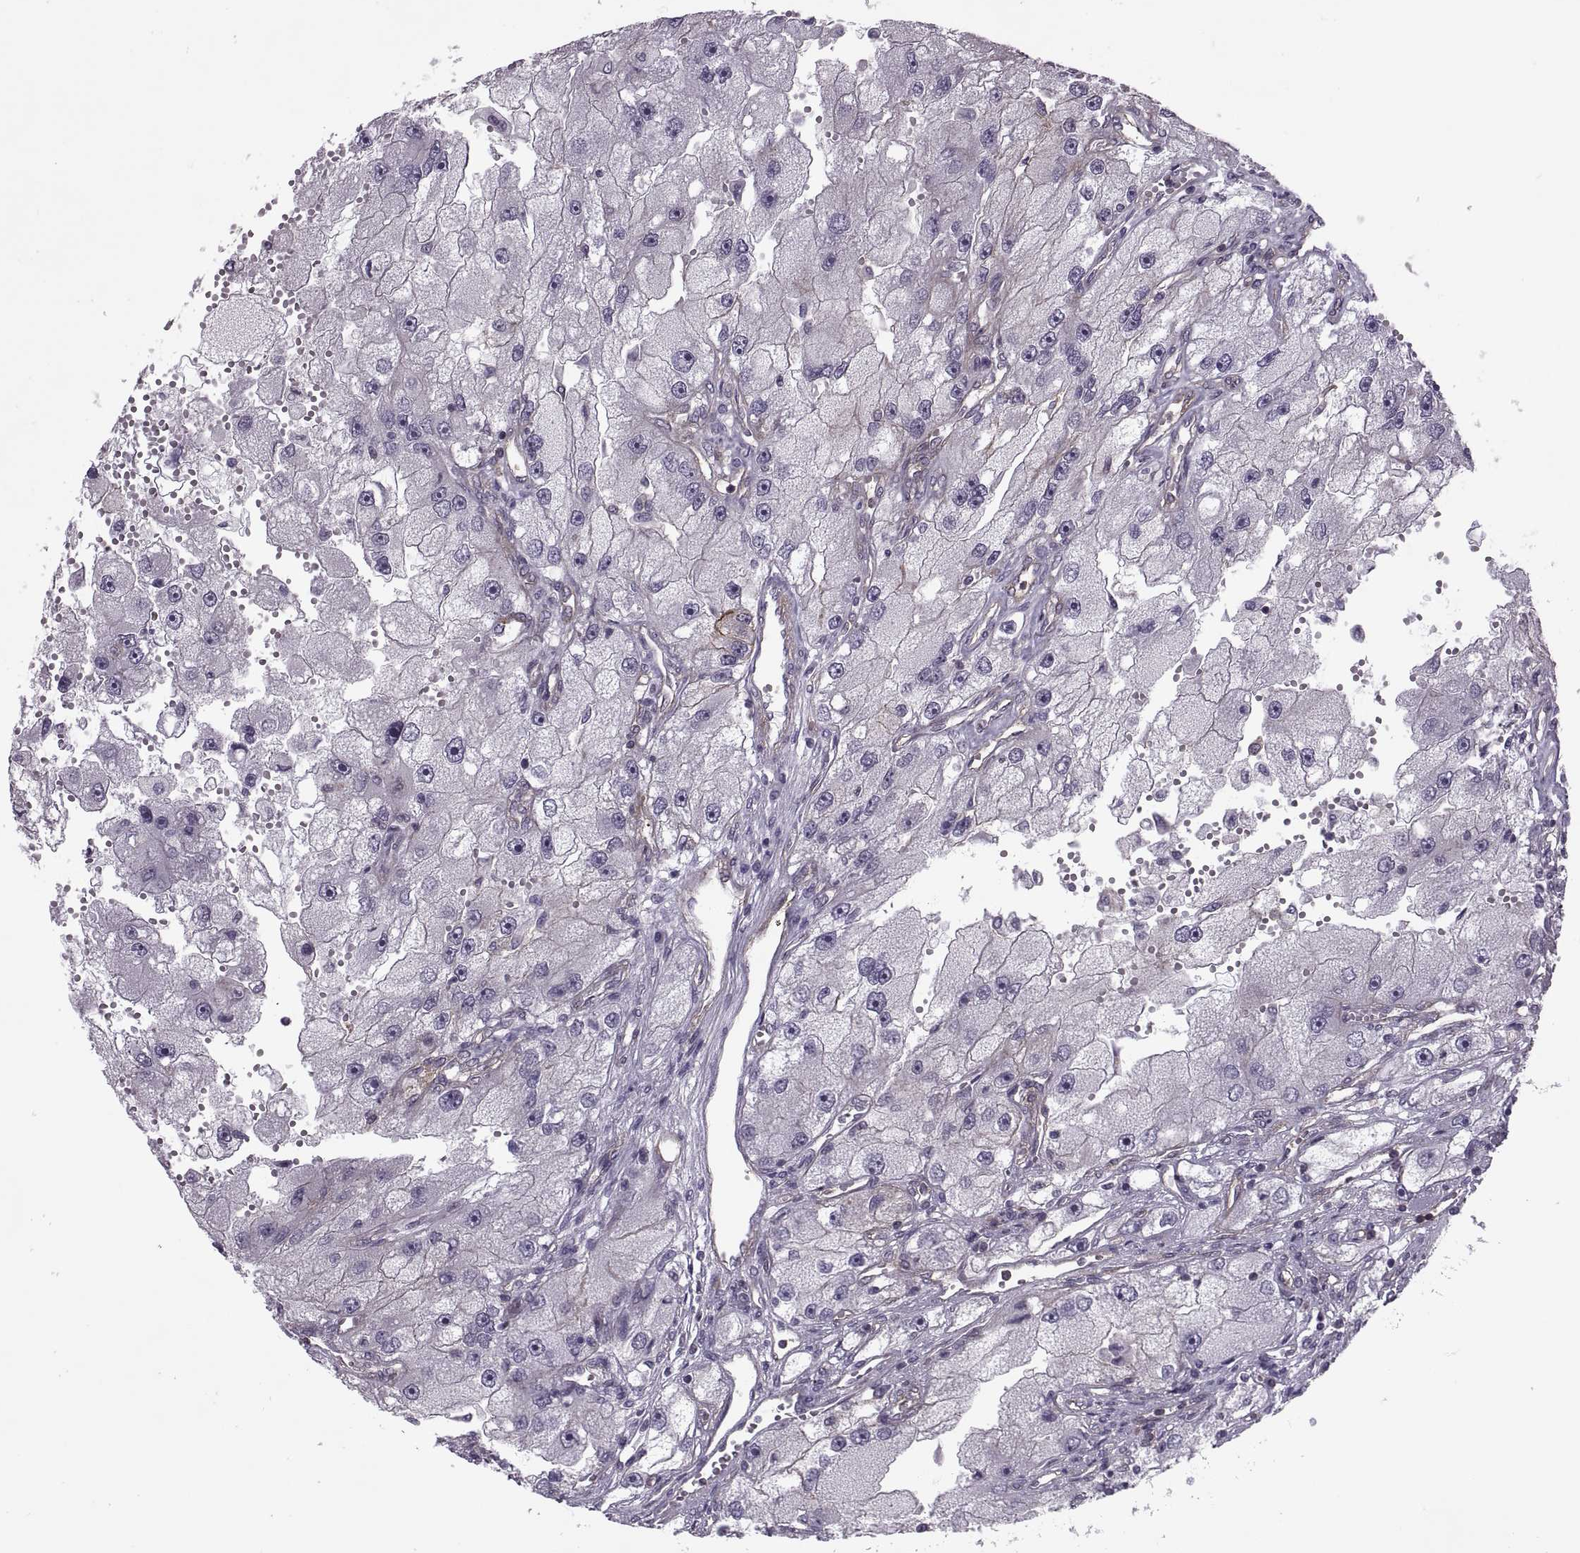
{"staining": {"intensity": "negative", "quantity": "none", "location": "none"}, "tissue": "renal cancer", "cell_type": "Tumor cells", "image_type": "cancer", "snomed": [{"axis": "morphology", "description": "Adenocarcinoma, NOS"}, {"axis": "topography", "description": "Kidney"}], "caption": "An immunohistochemistry (IHC) histopathology image of renal adenocarcinoma is shown. There is no staining in tumor cells of renal adenocarcinoma.", "gene": "ODF3", "patient": {"sex": "male", "age": 63}}